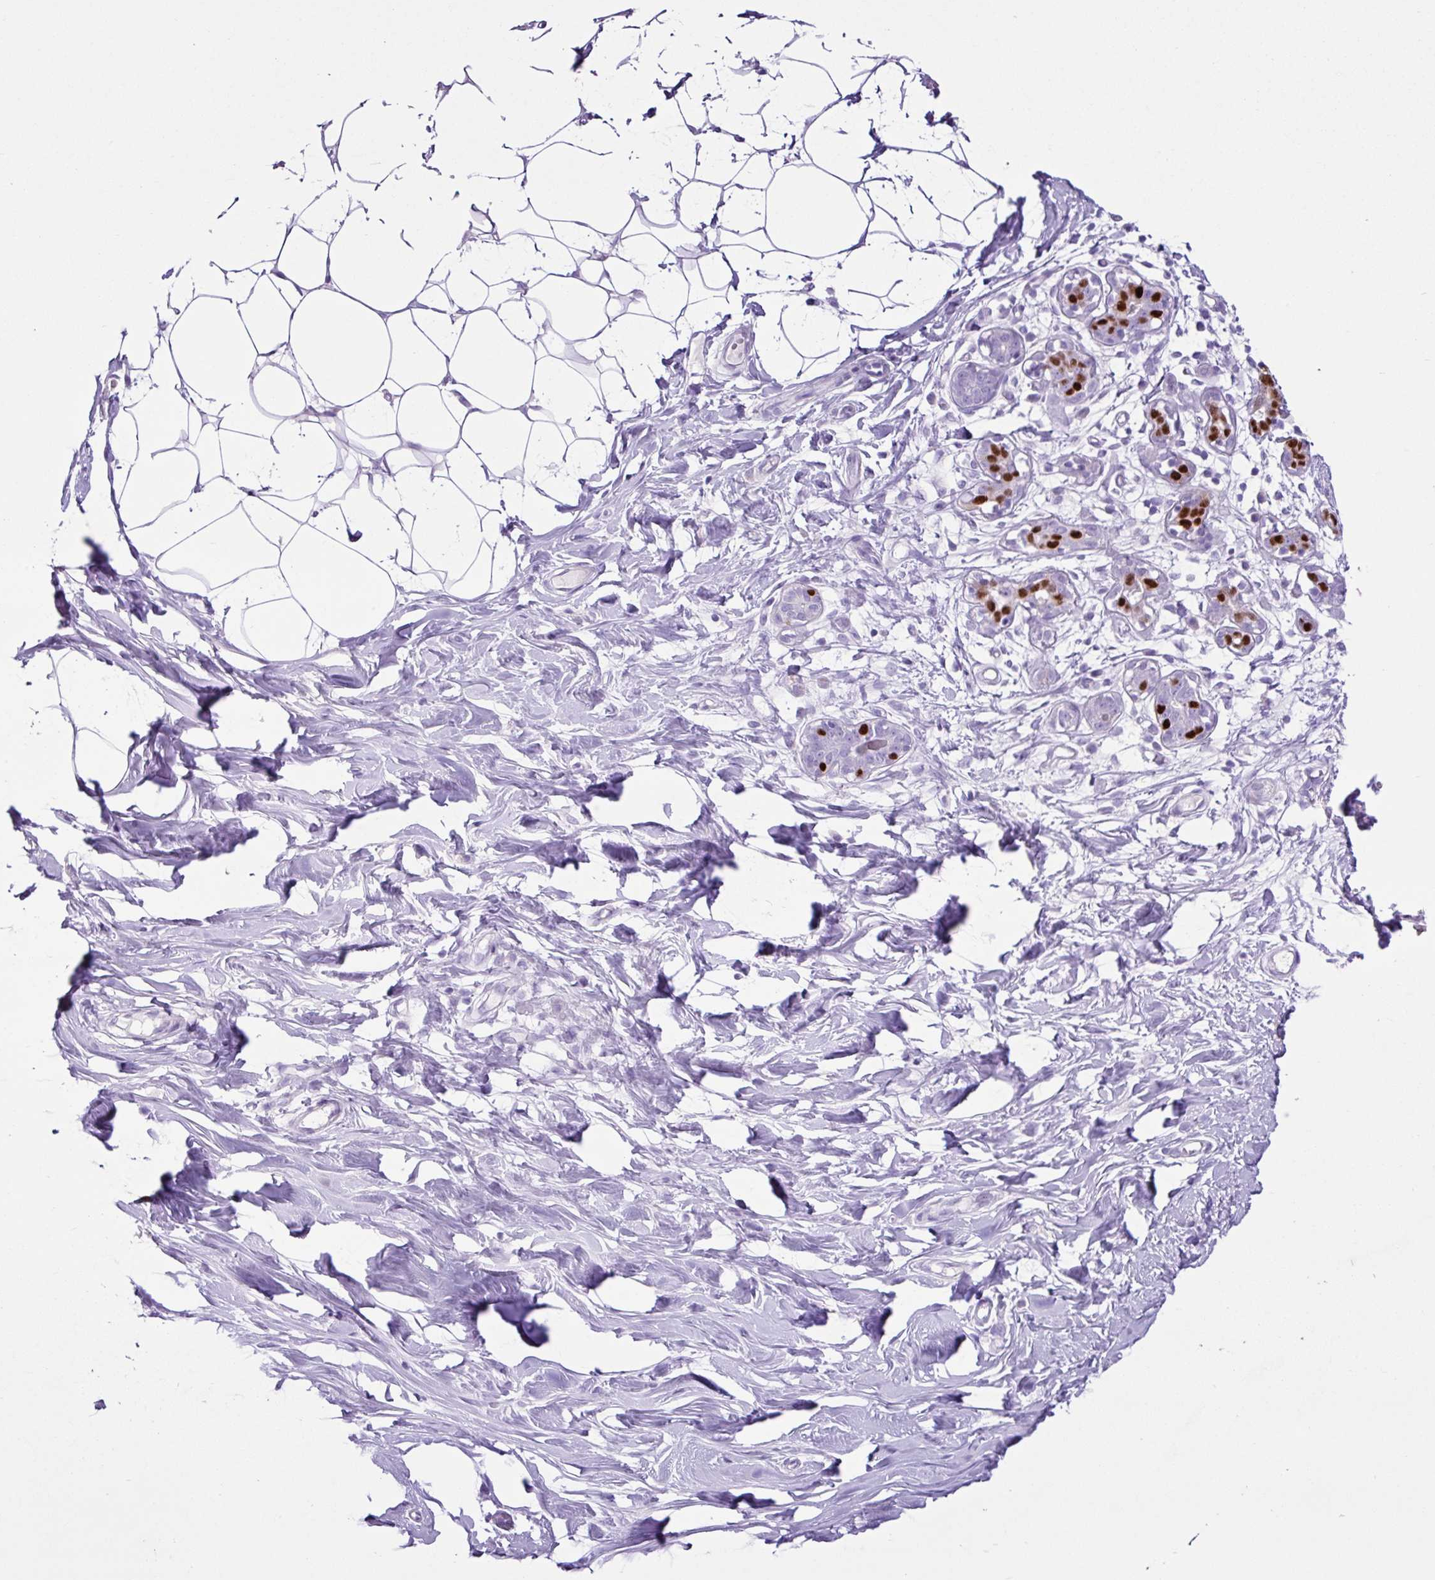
{"staining": {"intensity": "negative", "quantity": "none", "location": "none"}, "tissue": "breast", "cell_type": "Adipocytes", "image_type": "normal", "snomed": [{"axis": "morphology", "description": "Normal tissue, NOS"}, {"axis": "topography", "description": "Breast"}], "caption": "Immunohistochemistry micrograph of normal breast stained for a protein (brown), which exhibits no positivity in adipocytes. (Brightfield microscopy of DAB IHC at high magnification).", "gene": "PGR", "patient": {"sex": "female", "age": 27}}